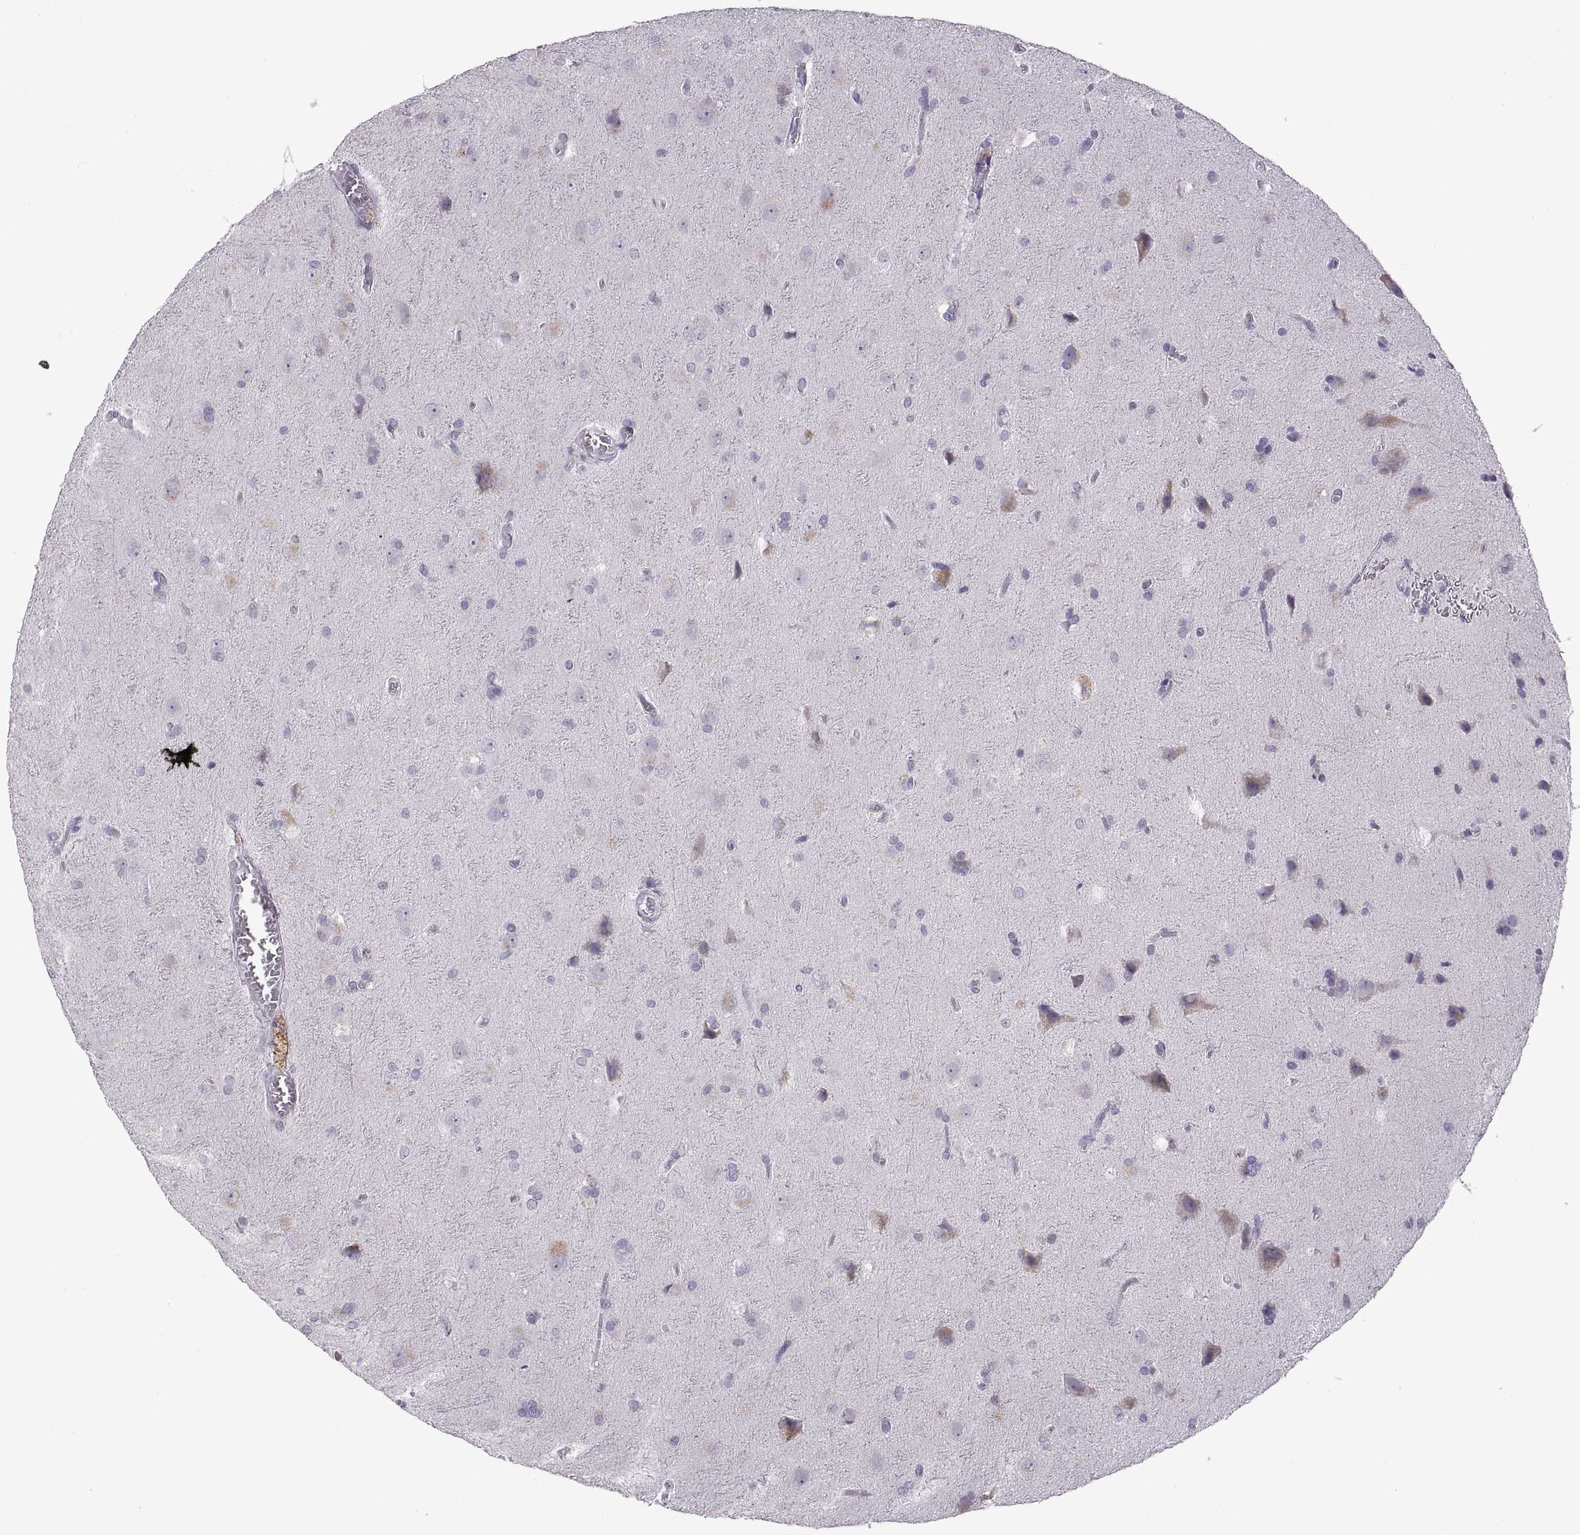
{"staining": {"intensity": "negative", "quantity": "none", "location": "none"}, "tissue": "glioma", "cell_type": "Tumor cells", "image_type": "cancer", "snomed": [{"axis": "morphology", "description": "Glioma, malignant, Low grade"}, {"axis": "topography", "description": "Brain"}], "caption": "High power microscopy histopathology image of an IHC histopathology image of malignant glioma (low-grade), revealing no significant expression in tumor cells.", "gene": "RDM1", "patient": {"sex": "male", "age": 58}}